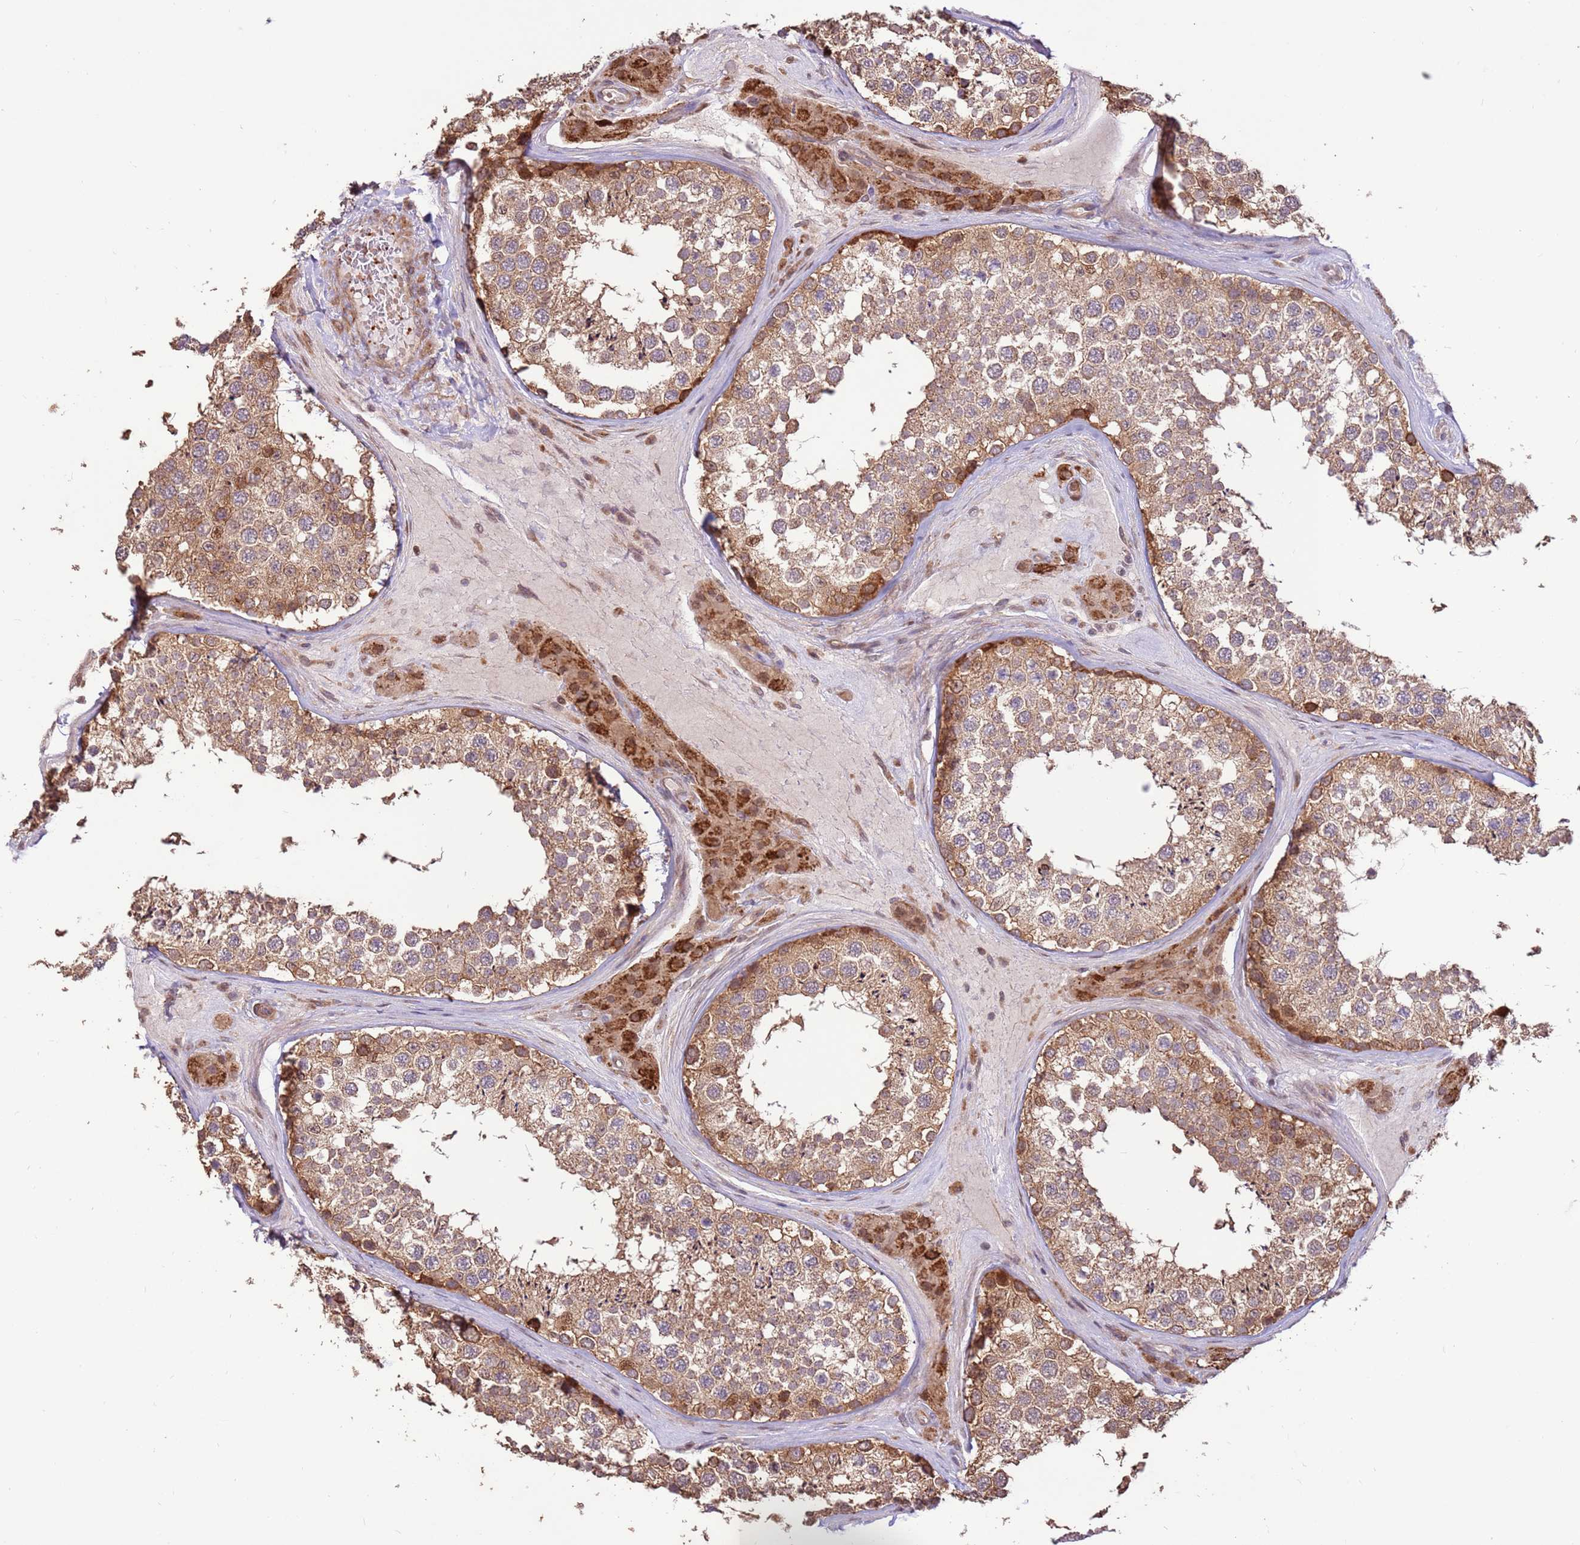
{"staining": {"intensity": "moderate", "quantity": ">75%", "location": "cytoplasmic/membranous"}, "tissue": "testis", "cell_type": "Cells in seminiferous ducts", "image_type": "normal", "snomed": [{"axis": "morphology", "description": "Normal tissue, NOS"}, {"axis": "topography", "description": "Testis"}], "caption": "The histopathology image displays immunohistochemical staining of benign testis. There is moderate cytoplasmic/membranous staining is seen in approximately >75% of cells in seminiferous ducts. (DAB (3,3'-diaminobenzidine) IHC, brown staining for protein, blue staining for nuclei).", "gene": "CCDC112", "patient": {"sex": "male", "age": 46}}